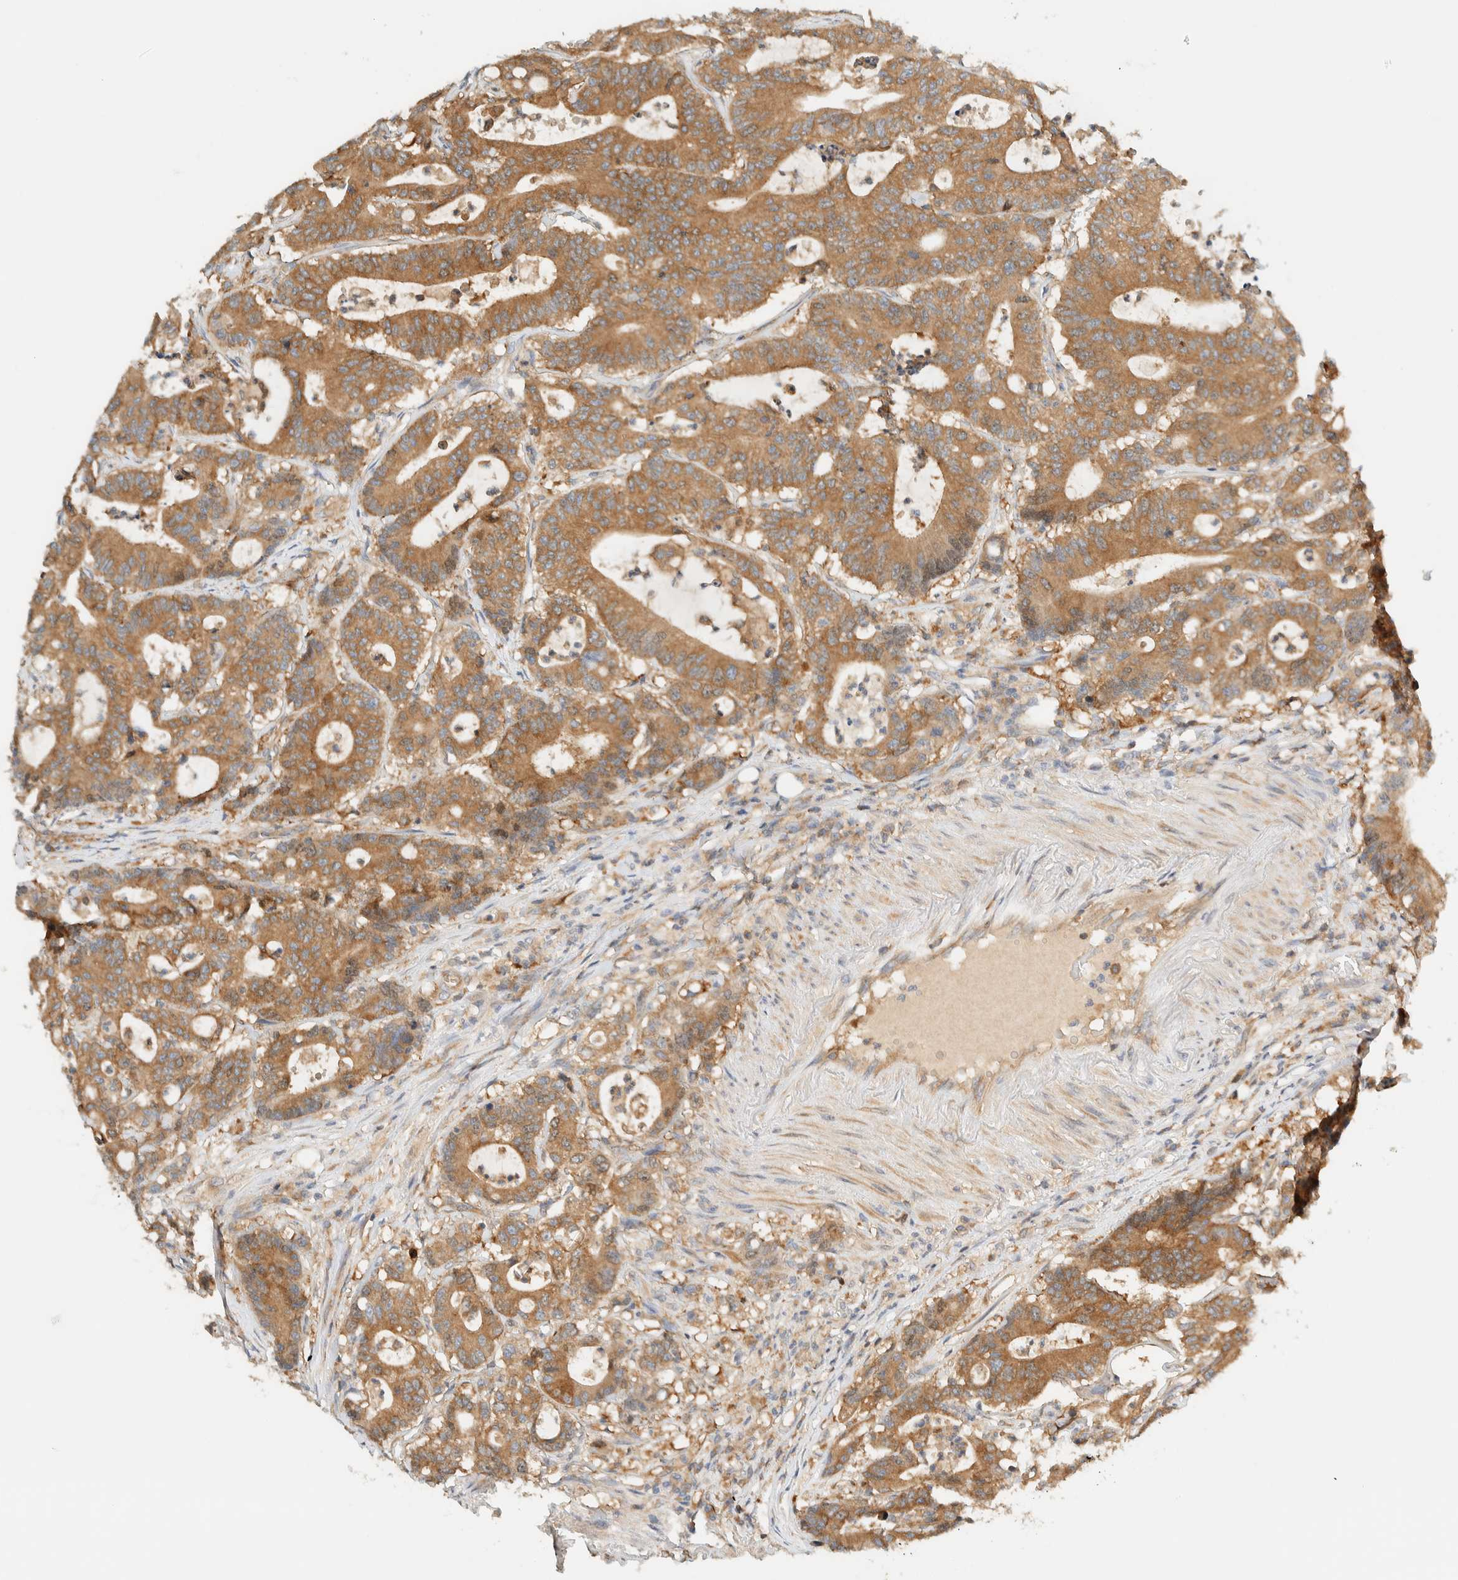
{"staining": {"intensity": "moderate", "quantity": ">75%", "location": "cytoplasmic/membranous"}, "tissue": "colorectal cancer", "cell_type": "Tumor cells", "image_type": "cancer", "snomed": [{"axis": "morphology", "description": "Adenocarcinoma, NOS"}, {"axis": "topography", "description": "Colon"}], "caption": "Colorectal adenocarcinoma stained with DAB IHC shows medium levels of moderate cytoplasmic/membranous positivity in approximately >75% of tumor cells.", "gene": "ARFGEF1", "patient": {"sex": "female", "age": 84}}